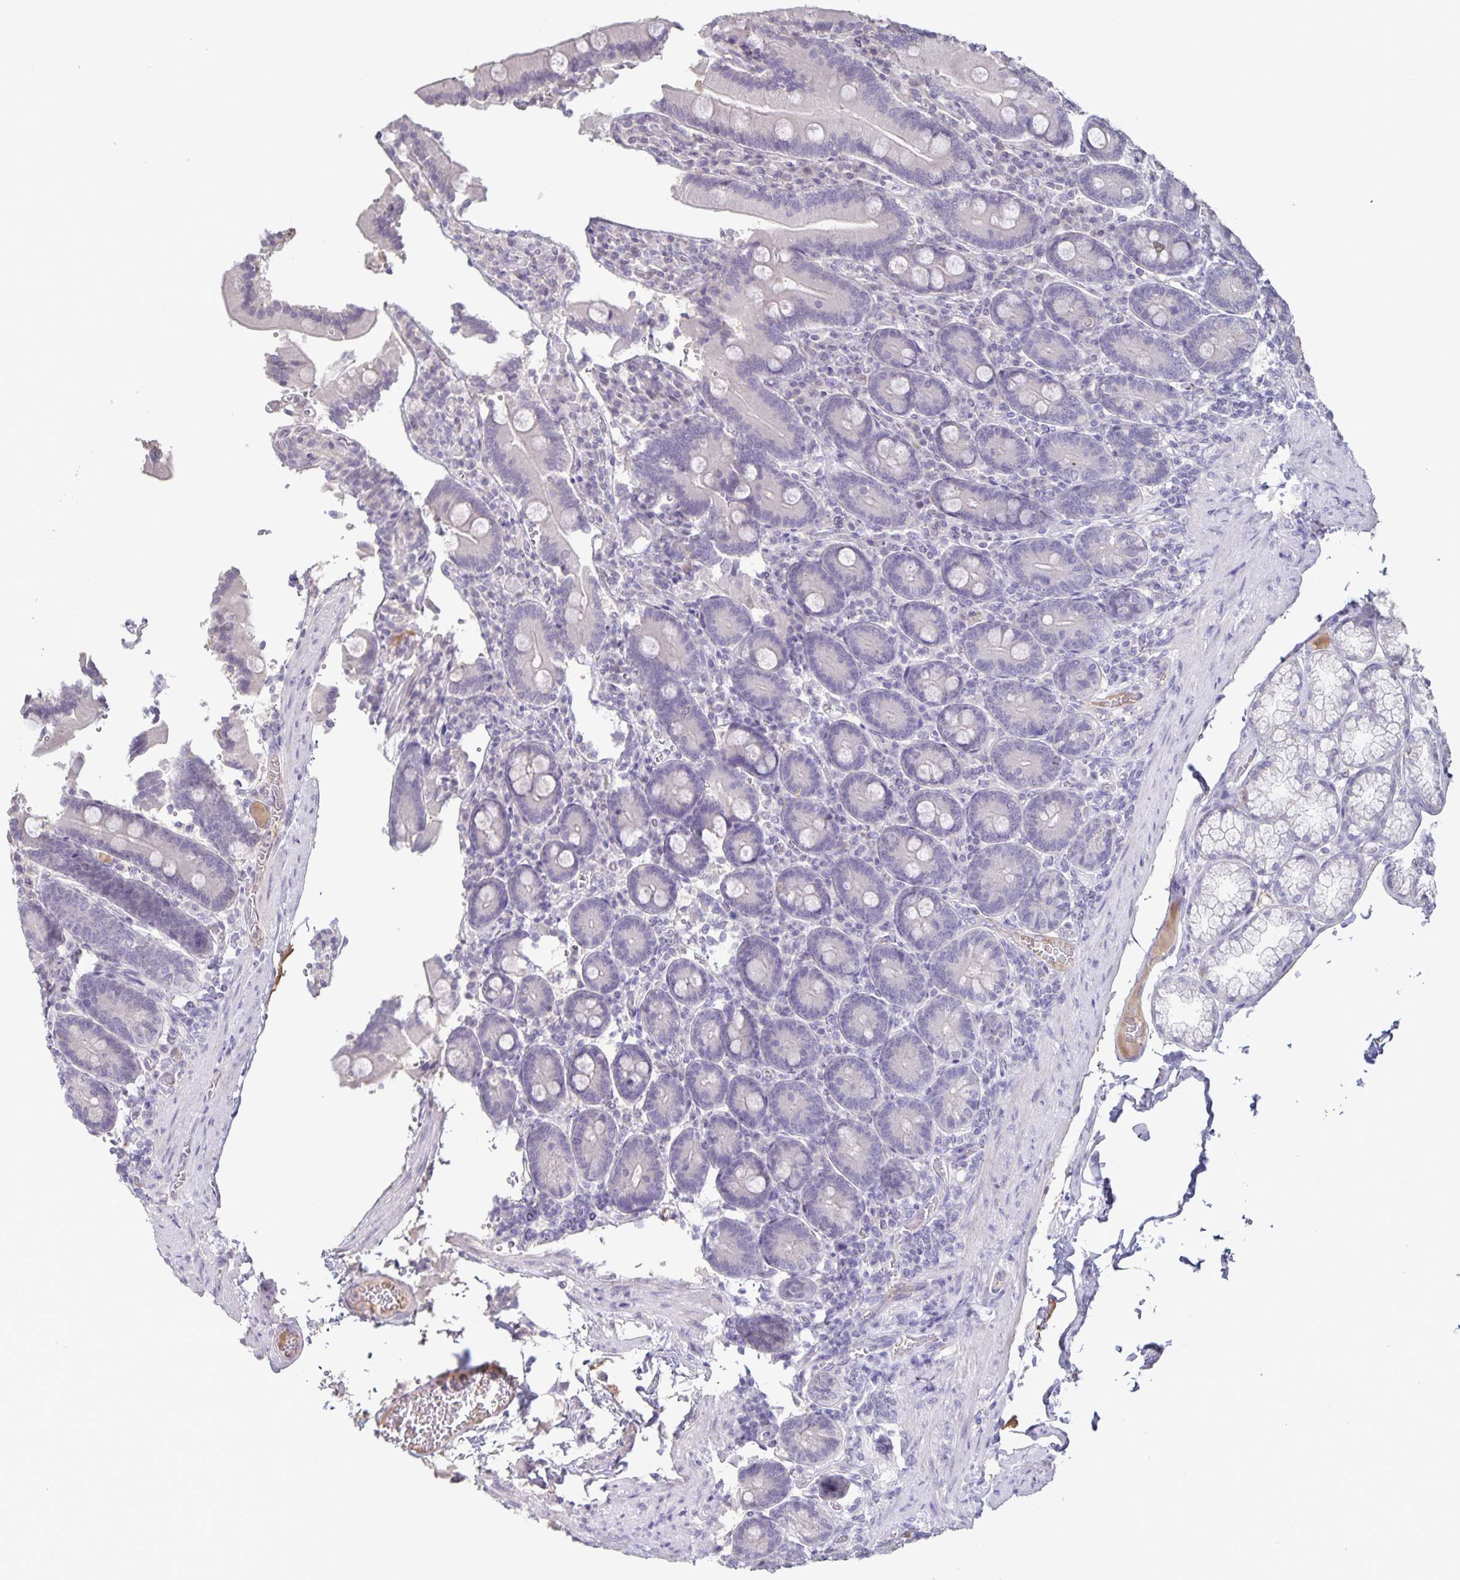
{"staining": {"intensity": "negative", "quantity": "none", "location": "none"}, "tissue": "duodenum", "cell_type": "Glandular cells", "image_type": "normal", "snomed": [{"axis": "morphology", "description": "Normal tissue, NOS"}, {"axis": "topography", "description": "Duodenum"}], "caption": "An IHC photomicrograph of unremarkable duodenum is shown. There is no staining in glandular cells of duodenum.", "gene": "INSL5", "patient": {"sex": "female", "age": 62}}